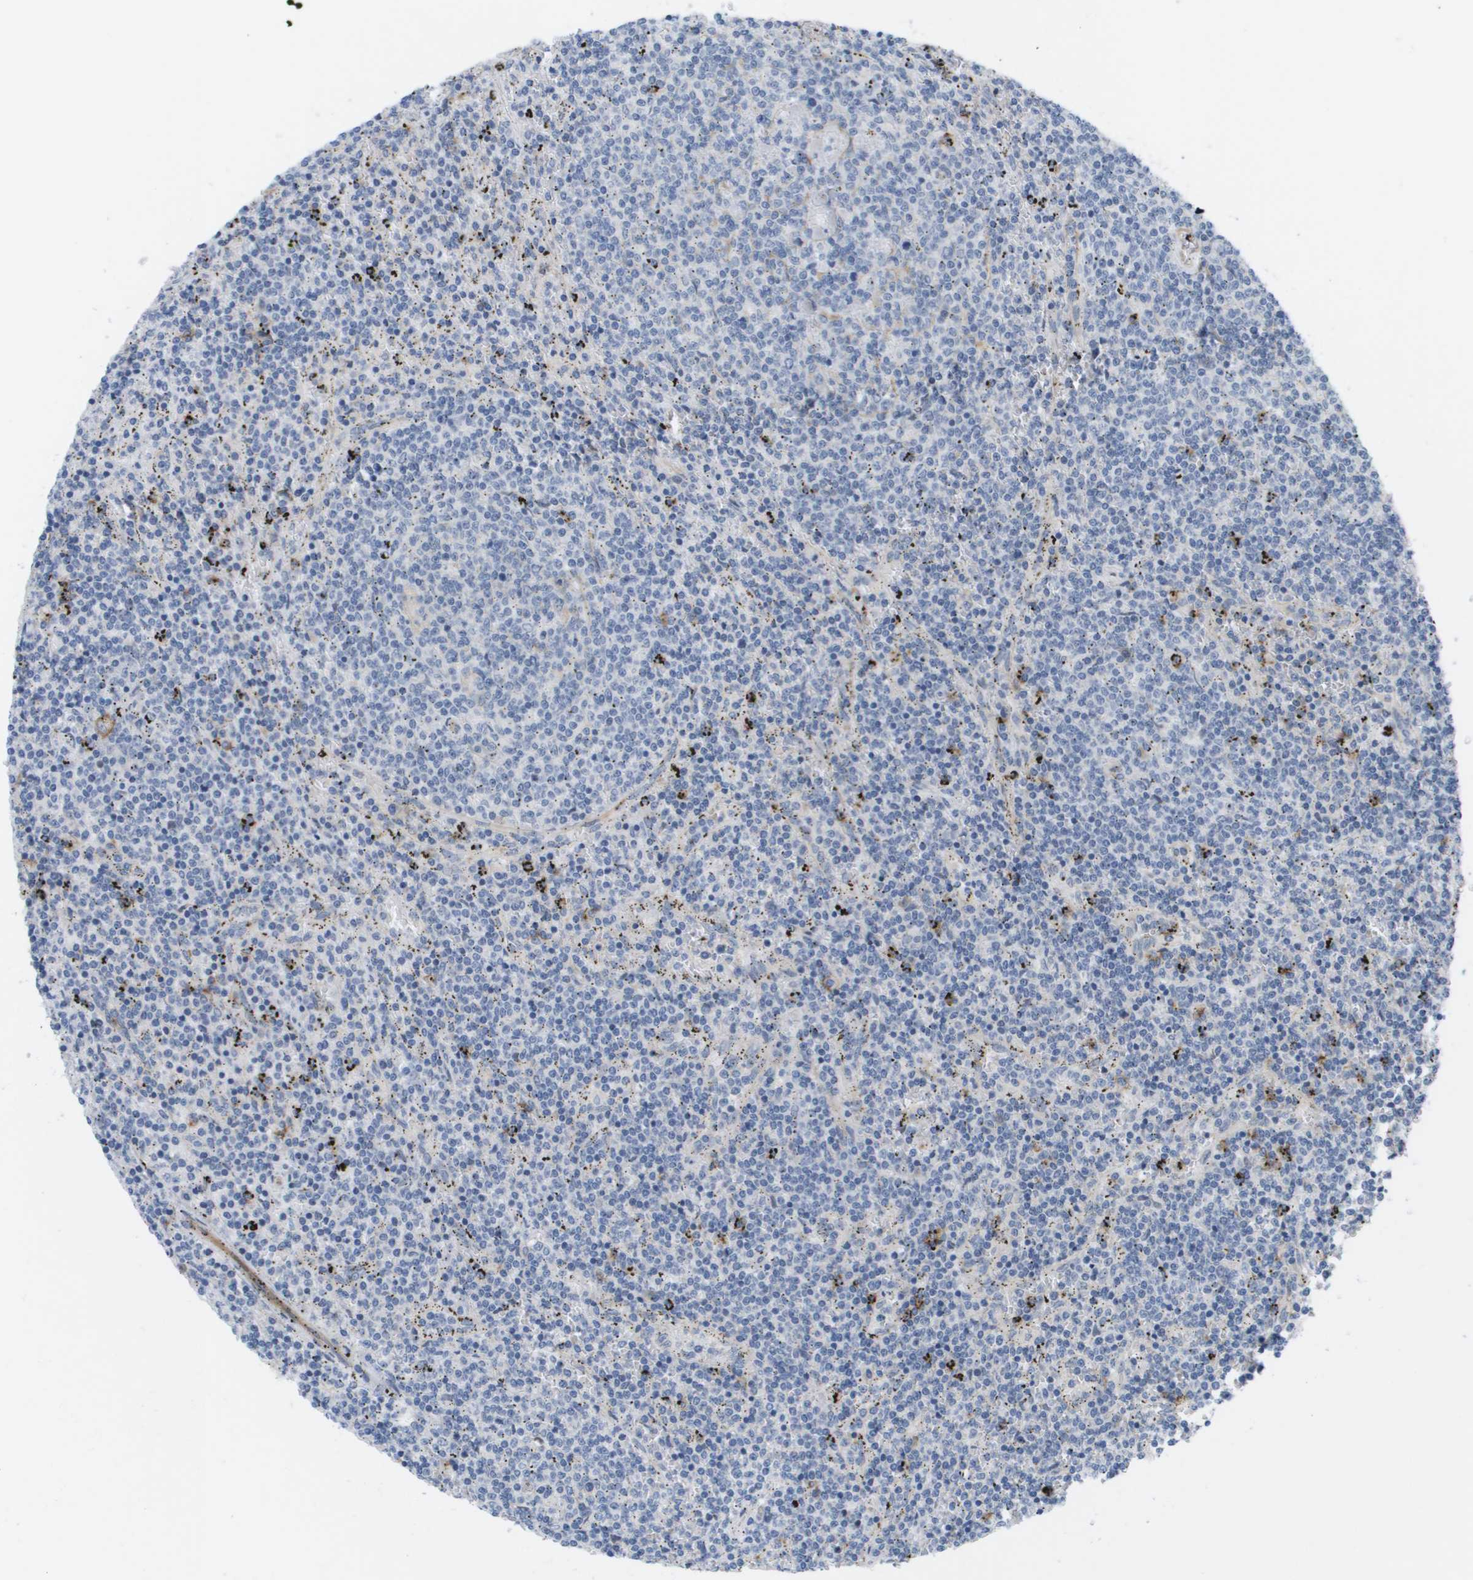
{"staining": {"intensity": "negative", "quantity": "none", "location": "none"}, "tissue": "lymphoma", "cell_type": "Tumor cells", "image_type": "cancer", "snomed": [{"axis": "morphology", "description": "Malignant lymphoma, non-Hodgkin's type, Low grade"}, {"axis": "topography", "description": "Spleen"}], "caption": "Protein analysis of lymphoma exhibits no significant positivity in tumor cells.", "gene": "MARCHF8", "patient": {"sex": "female", "age": 50}}